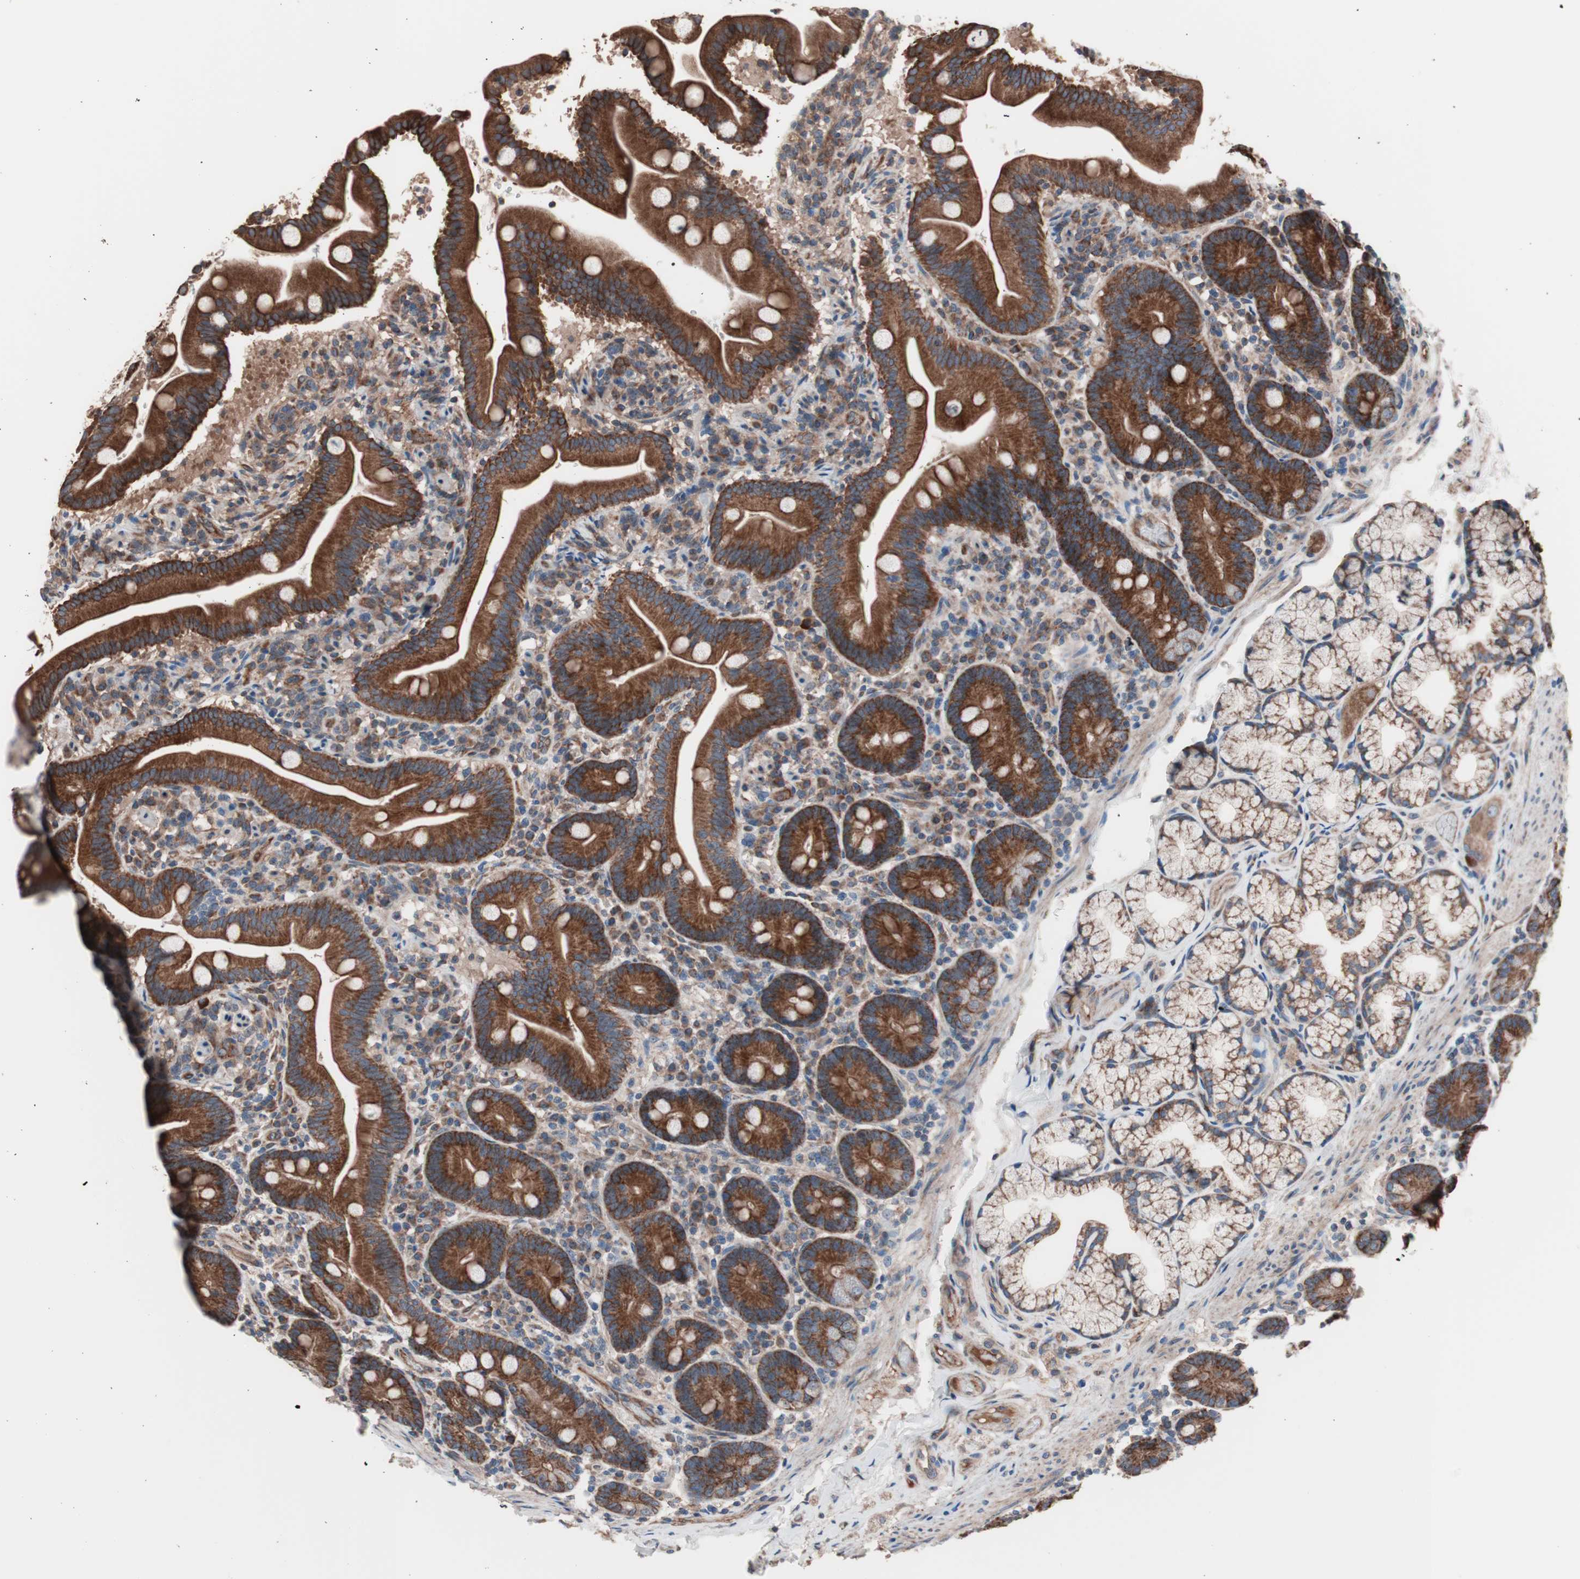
{"staining": {"intensity": "strong", "quantity": ">75%", "location": "cytoplasmic/membranous"}, "tissue": "duodenum", "cell_type": "Glandular cells", "image_type": "normal", "snomed": [{"axis": "morphology", "description": "Normal tissue, NOS"}, {"axis": "topography", "description": "Duodenum"}], "caption": "Unremarkable duodenum demonstrates strong cytoplasmic/membranous positivity in approximately >75% of glandular cells.", "gene": "CTTNBP2NL", "patient": {"sex": "male", "age": 54}}